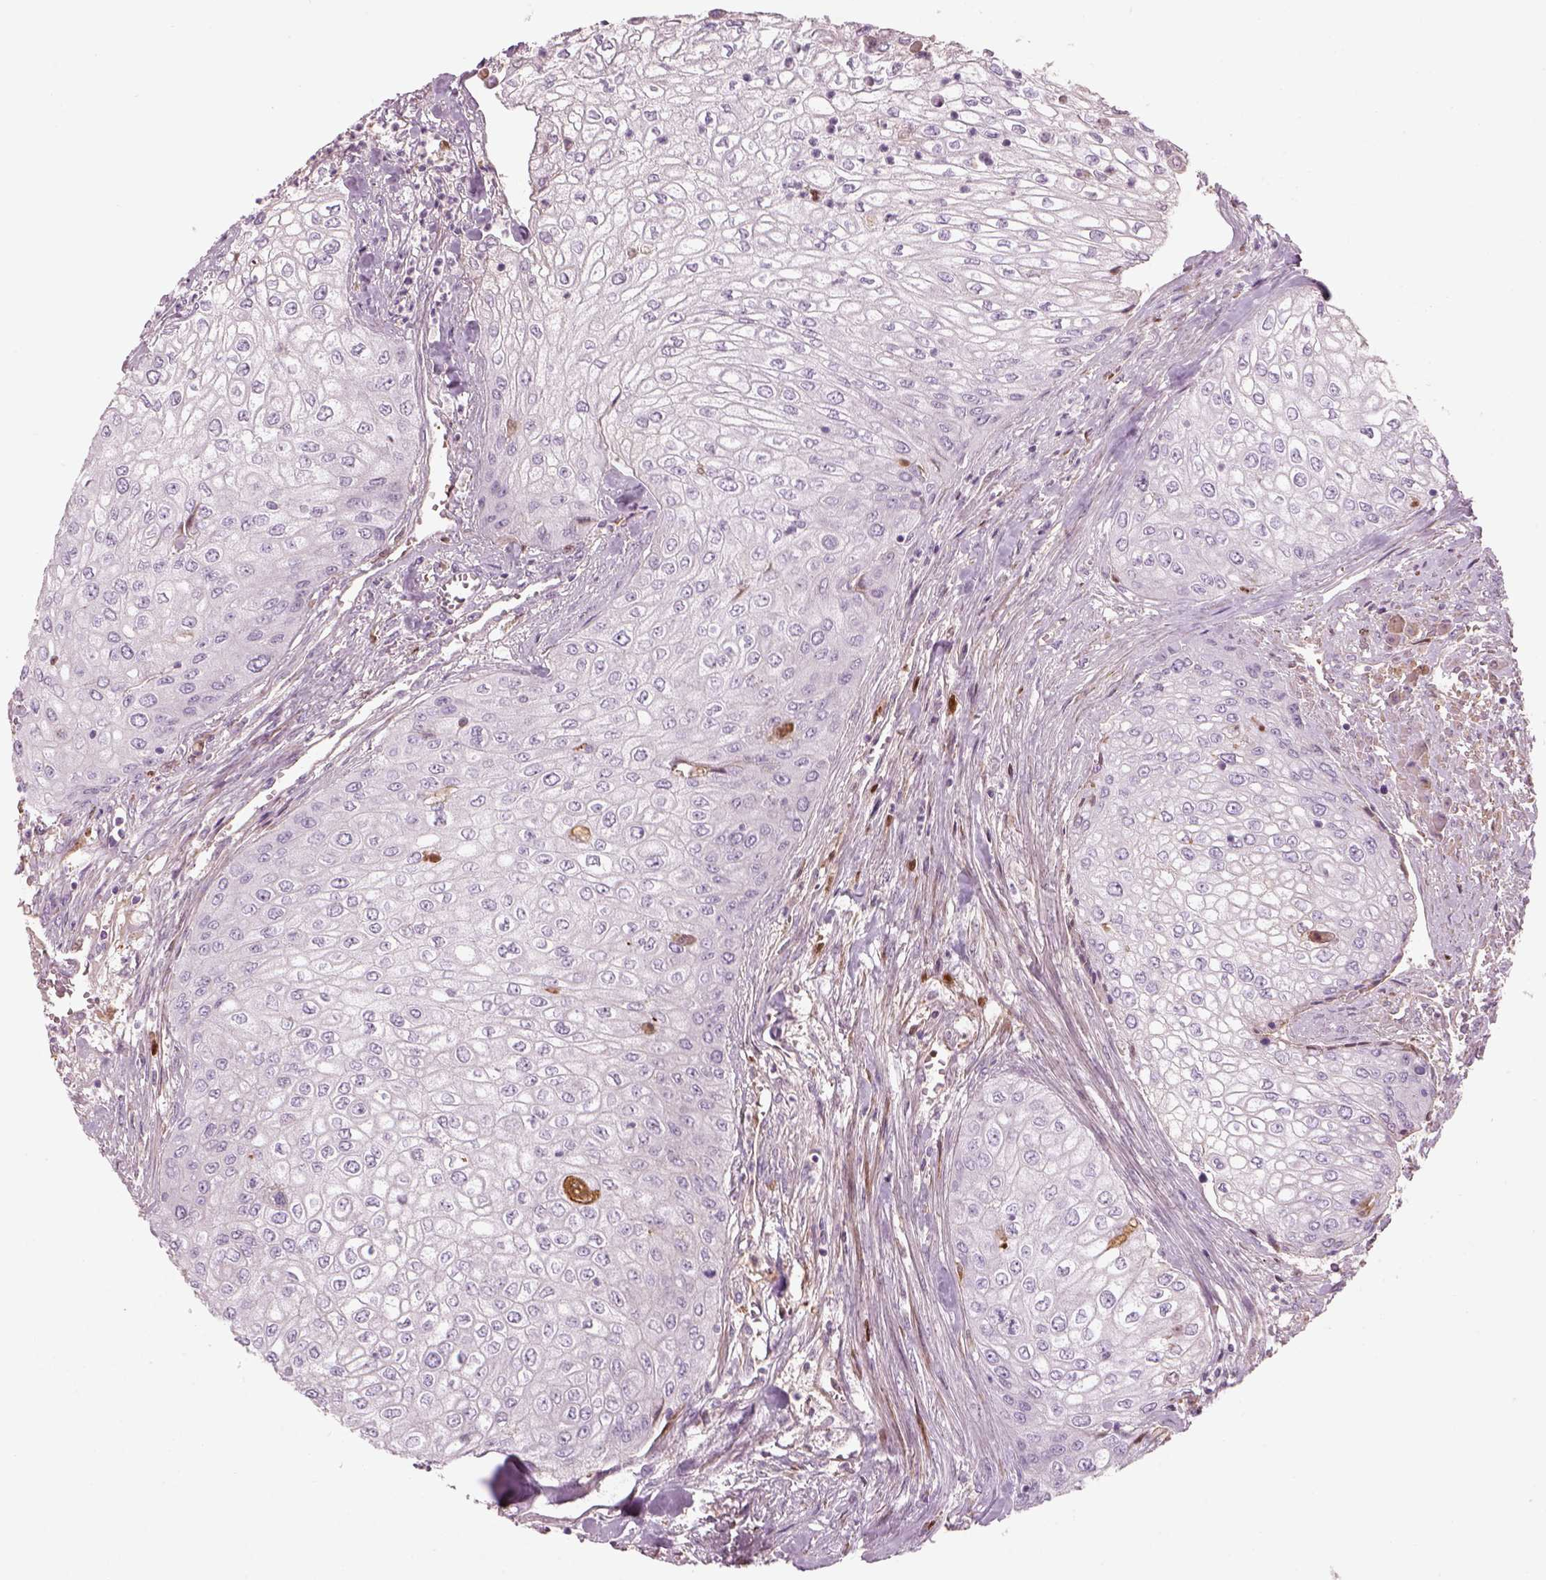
{"staining": {"intensity": "negative", "quantity": "none", "location": "none"}, "tissue": "urothelial cancer", "cell_type": "Tumor cells", "image_type": "cancer", "snomed": [{"axis": "morphology", "description": "Urothelial carcinoma, High grade"}, {"axis": "topography", "description": "Urinary bladder"}], "caption": "This image is of urothelial cancer stained with immunohistochemistry to label a protein in brown with the nuclei are counter-stained blue. There is no positivity in tumor cells.", "gene": "PABPC1L2B", "patient": {"sex": "male", "age": 62}}